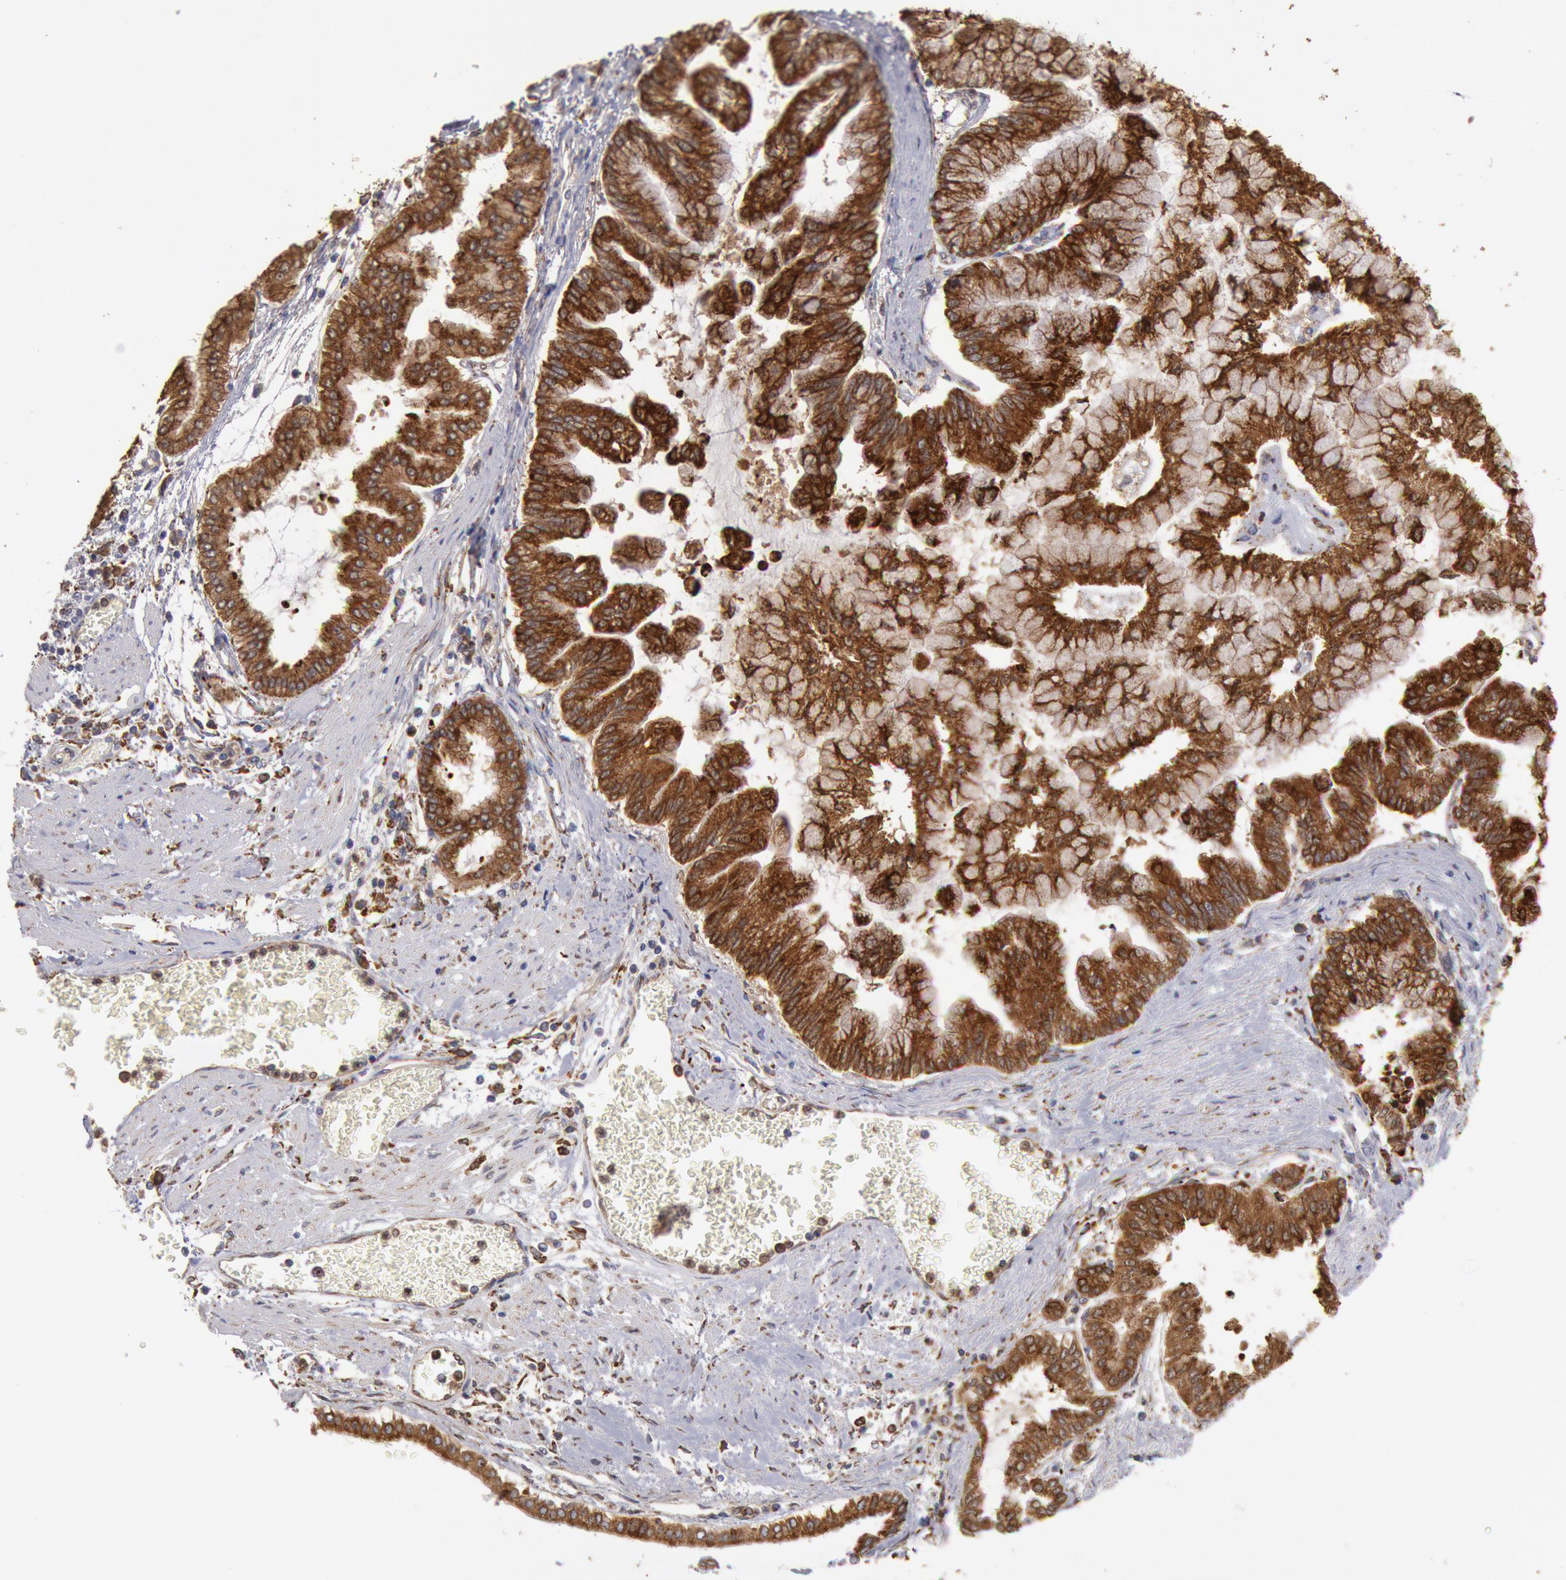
{"staining": {"intensity": "strong", "quantity": ">75%", "location": "cytoplasmic/membranous"}, "tissue": "liver cancer", "cell_type": "Tumor cells", "image_type": "cancer", "snomed": [{"axis": "morphology", "description": "Cholangiocarcinoma"}, {"axis": "topography", "description": "Liver"}], "caption": "Liver cancer (cholangiocarcinoma) stained with immunohistochemistry (IHC) reveals strong cytoplasmic/membranous expression in approximately >75% of tumor cells.", "gene": "ERP44", "patient": {"sex": "female", "age": 79}}